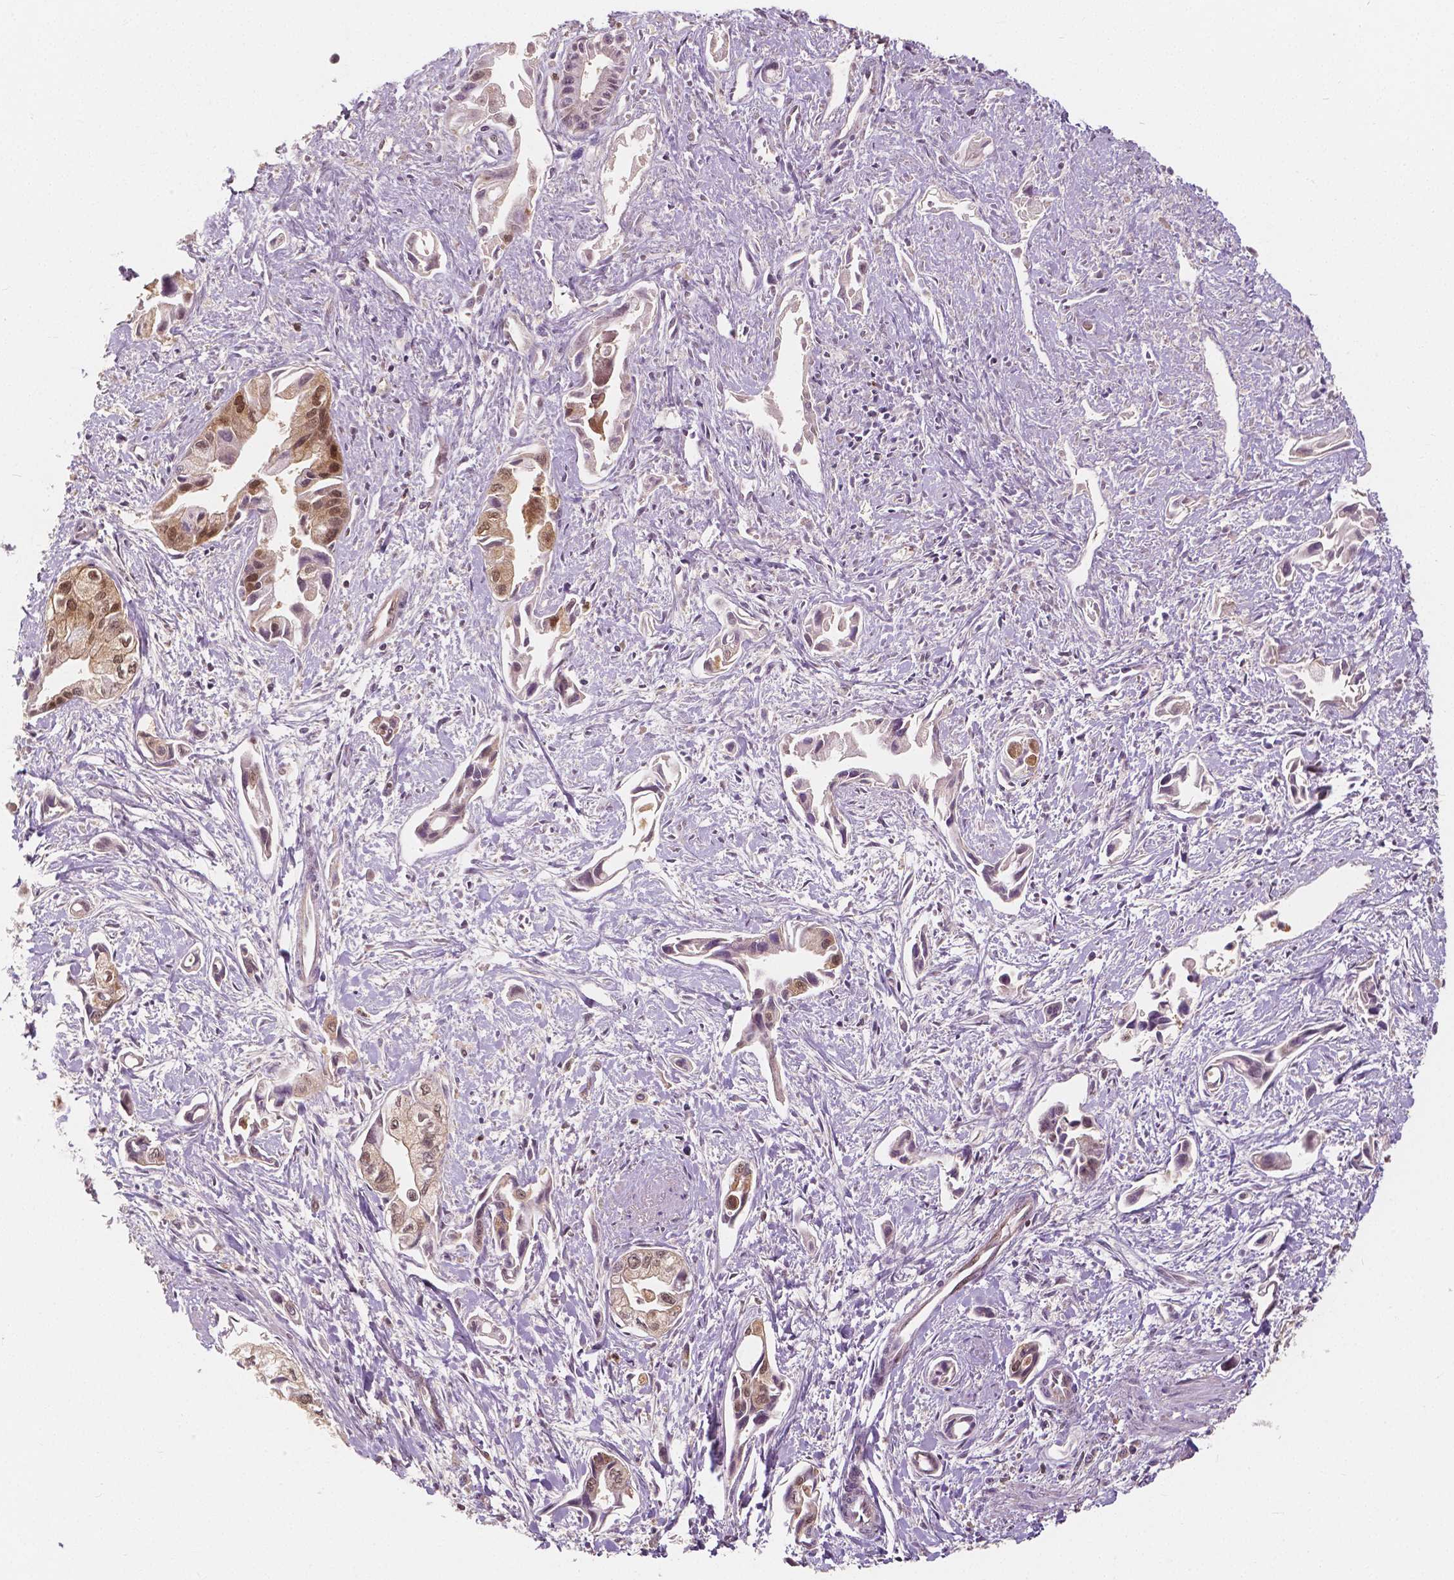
{"staining": {"intensity": "moderate", "quantity": ">75%", "location": "cytoplasmic/membranous,nuclear"}, "tissue": "pancreatic cancer", "cell_type": "Tumor cells", "image_type": "cancer", "snomed": [{"axis": "morphology", "description": "Adenocarcinoma, NOS"}, {"axis": "topography", "description": "Pancreas"}], "caption": "Brown immunohistochemical staining in human pancreatic cancer (adenocarcinoma) demonstrates moderate cytoplasmic/membranous and nuclear staining in approximately >75% of tumor cells.", "gene": "NAPRT", "patient": {"sex": "female", "age": 61}}